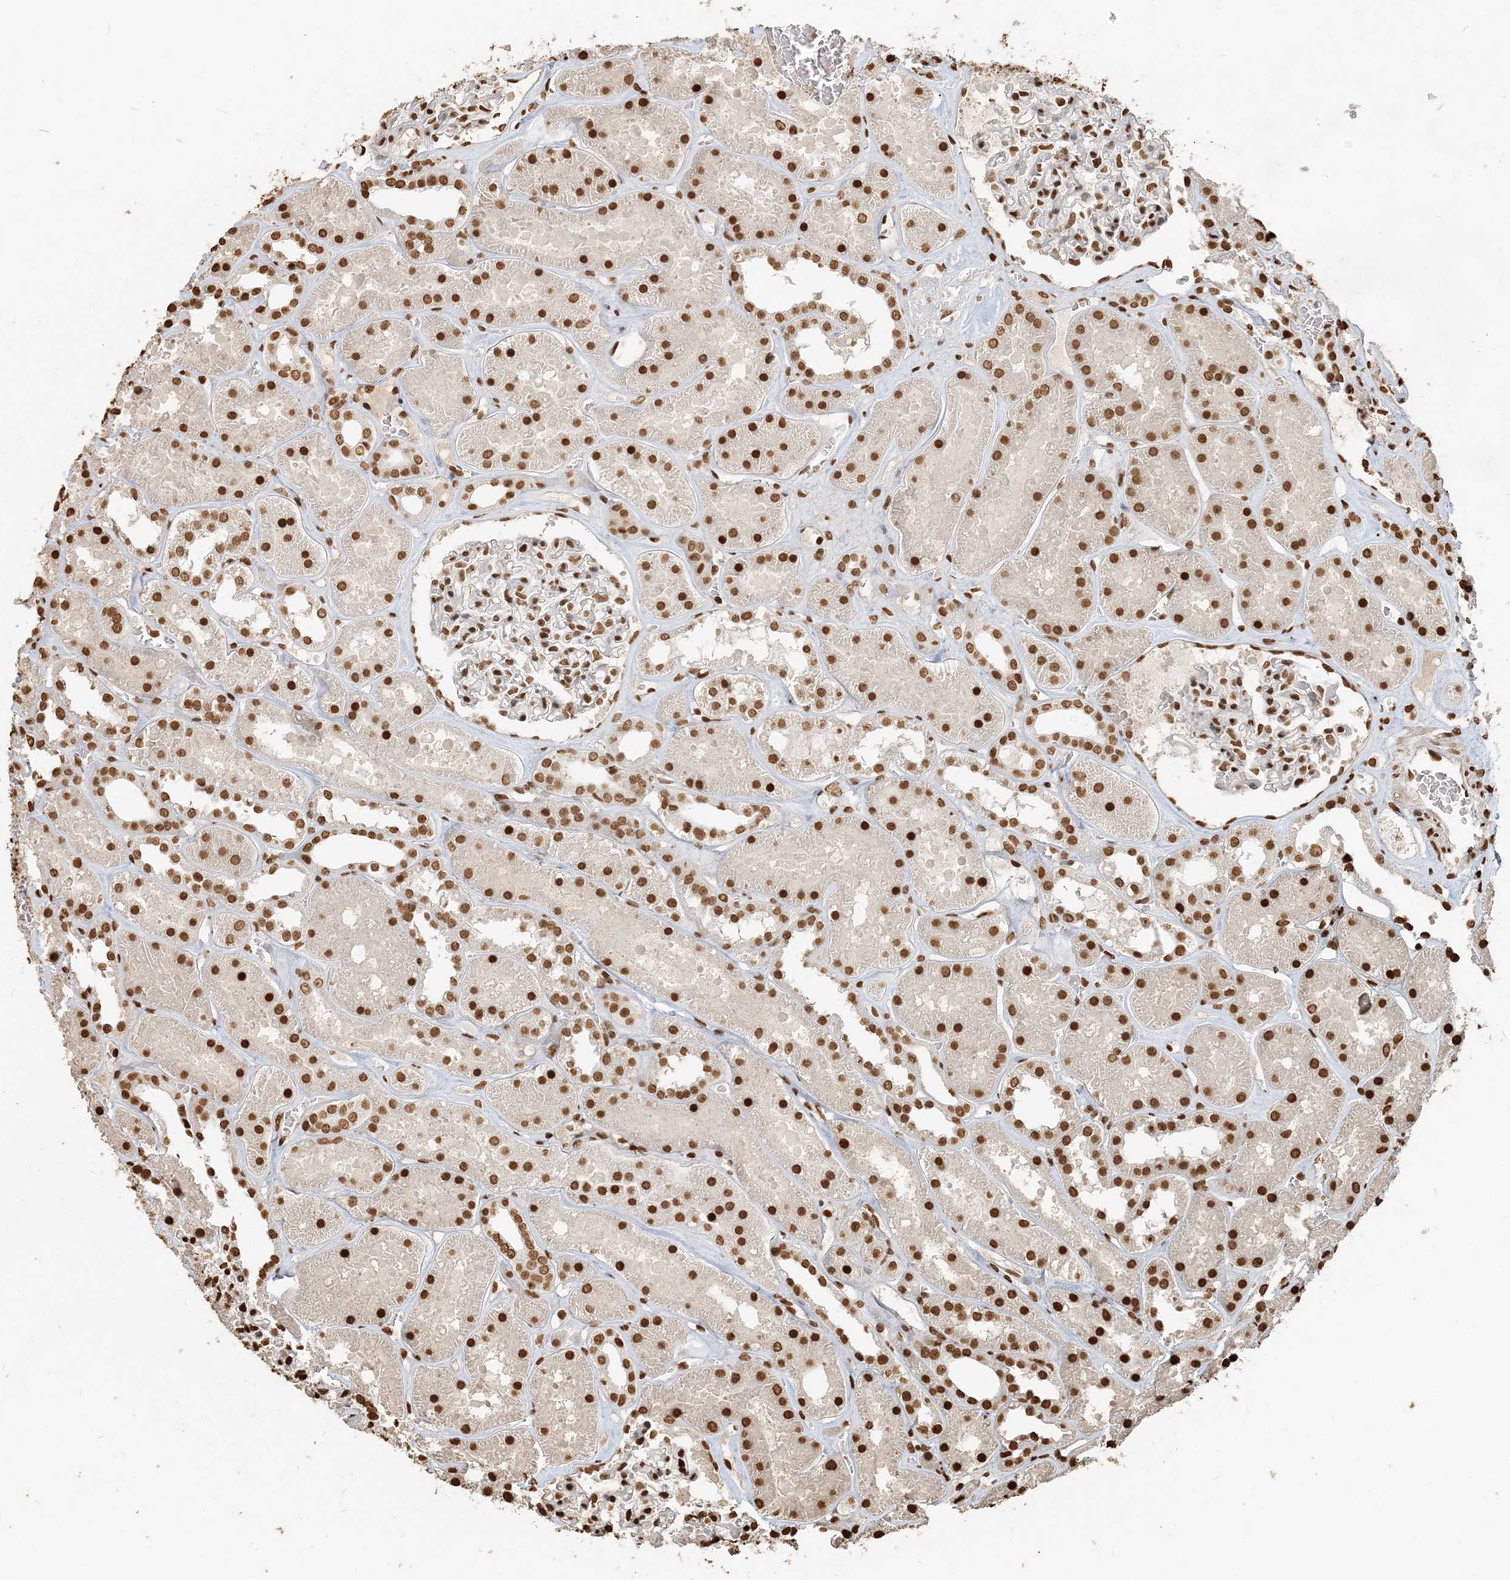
{"staining": {"intensity": "moderate", "quantity": ">75%", "location": "nuclear"}, "tissue": "kidney", "cell_type": "Cells in glomeruli", "image_type": "normal", "snomed": [{"axis": "morphology", "description": "Normal tissue, NOS"}, {"axis": "topography", "description": "Kidney"}], "caption": "Immunohistochemical staining of normal kidney shows >75% levels of moderate nuclear protein expression in about >75% of cells in glomeruli.", "gene": "H3", "patient": {"sex": "female", "age": 41}}